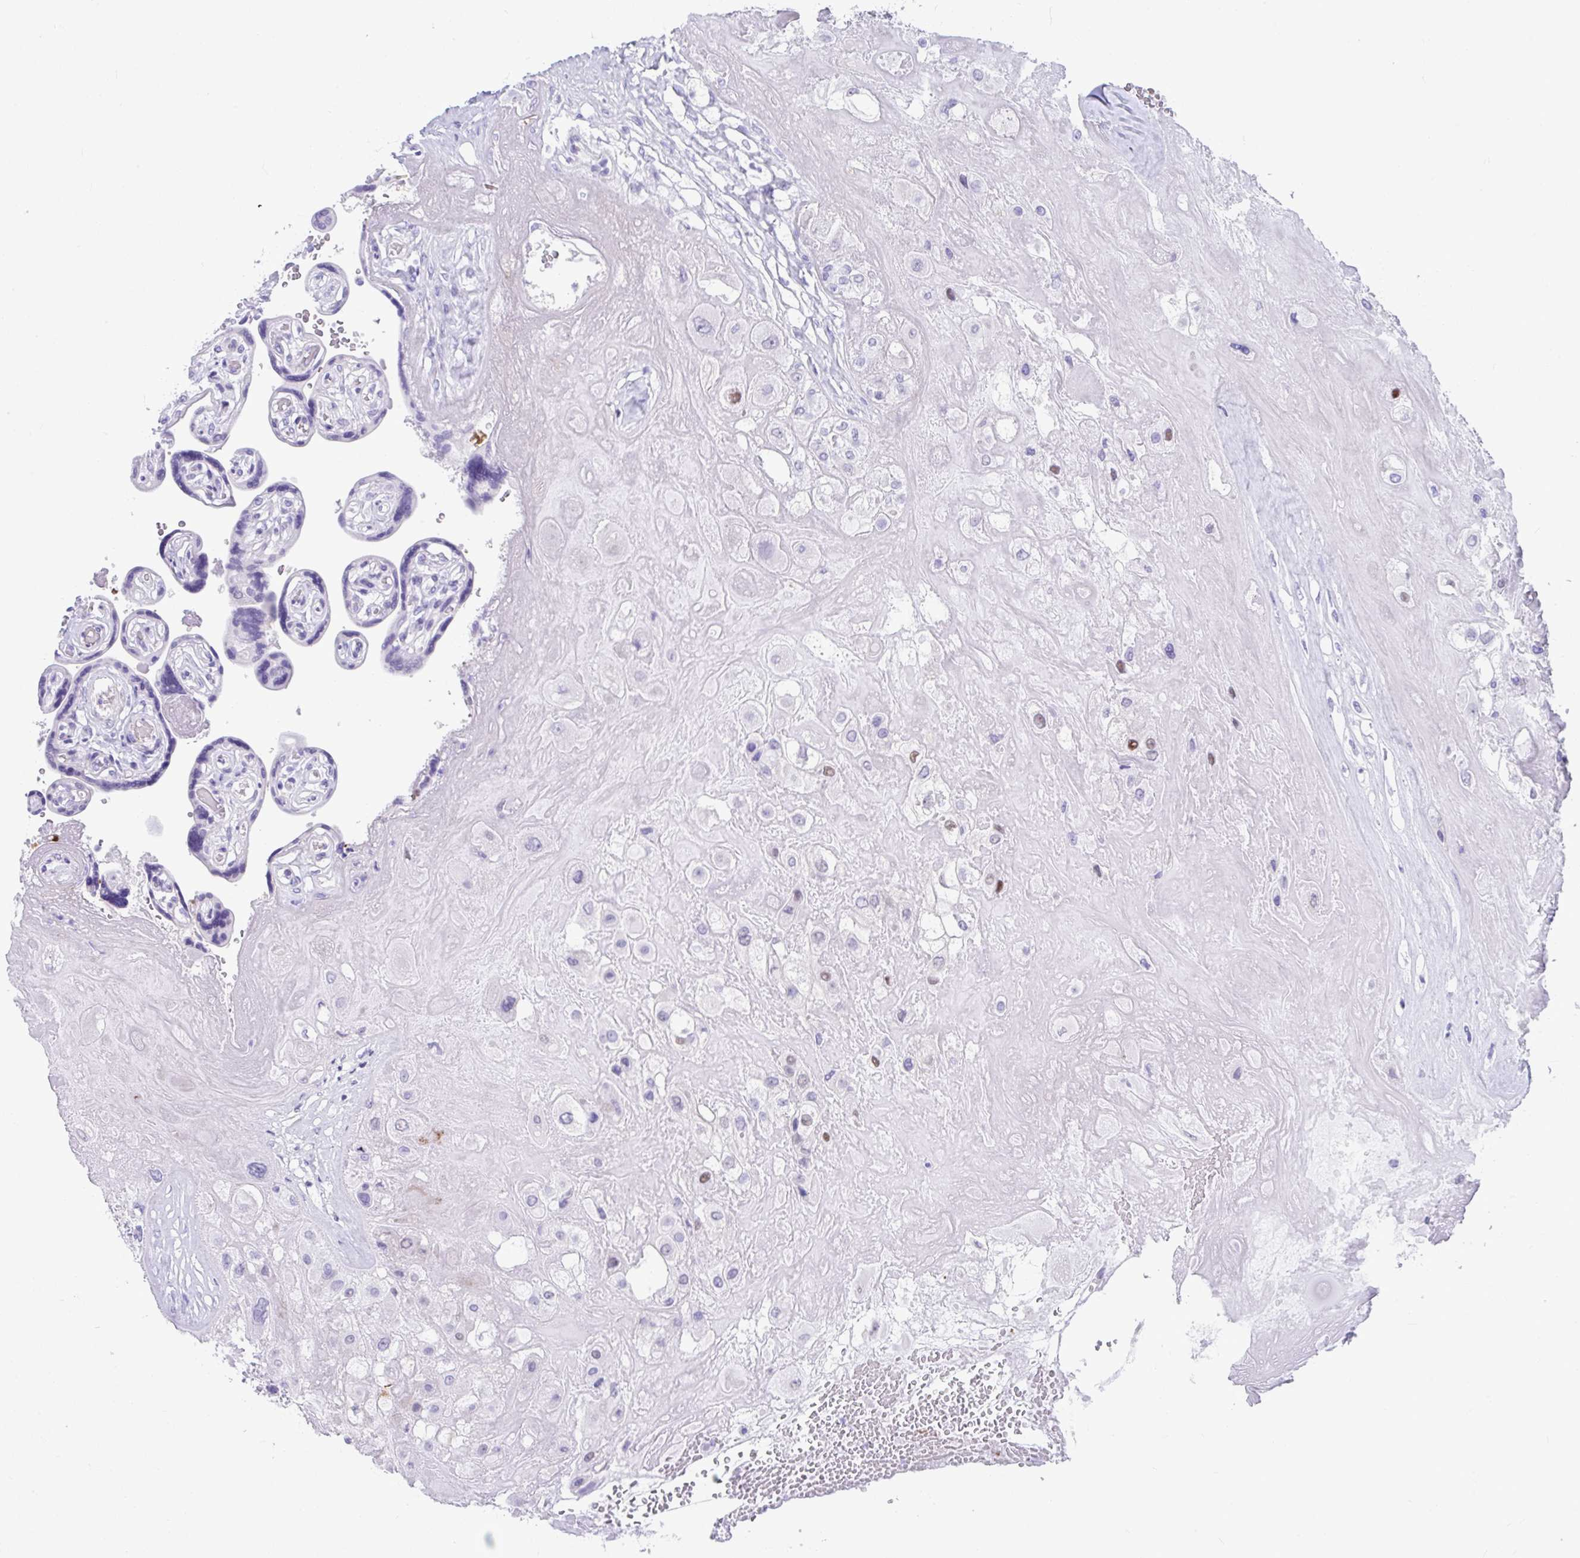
{"staining": {"intensity": "moderate", "quantity": "<25%", "location": "nuclear"}, "tissue": "placenta", "cell_type": "Decidual cells", "image_type": "normal", "snomed": [{"axis": "morphology", "description": "Normal tissue, NOS"}, {"axis": "topography", "description": "Placenta"}], "caption": "Unremarkable placenta shows moderate nuclear positivity in approximately <25% of decidual cells.", "gene": "ISL1", "patient": {"sex": "female", "age": 32}}